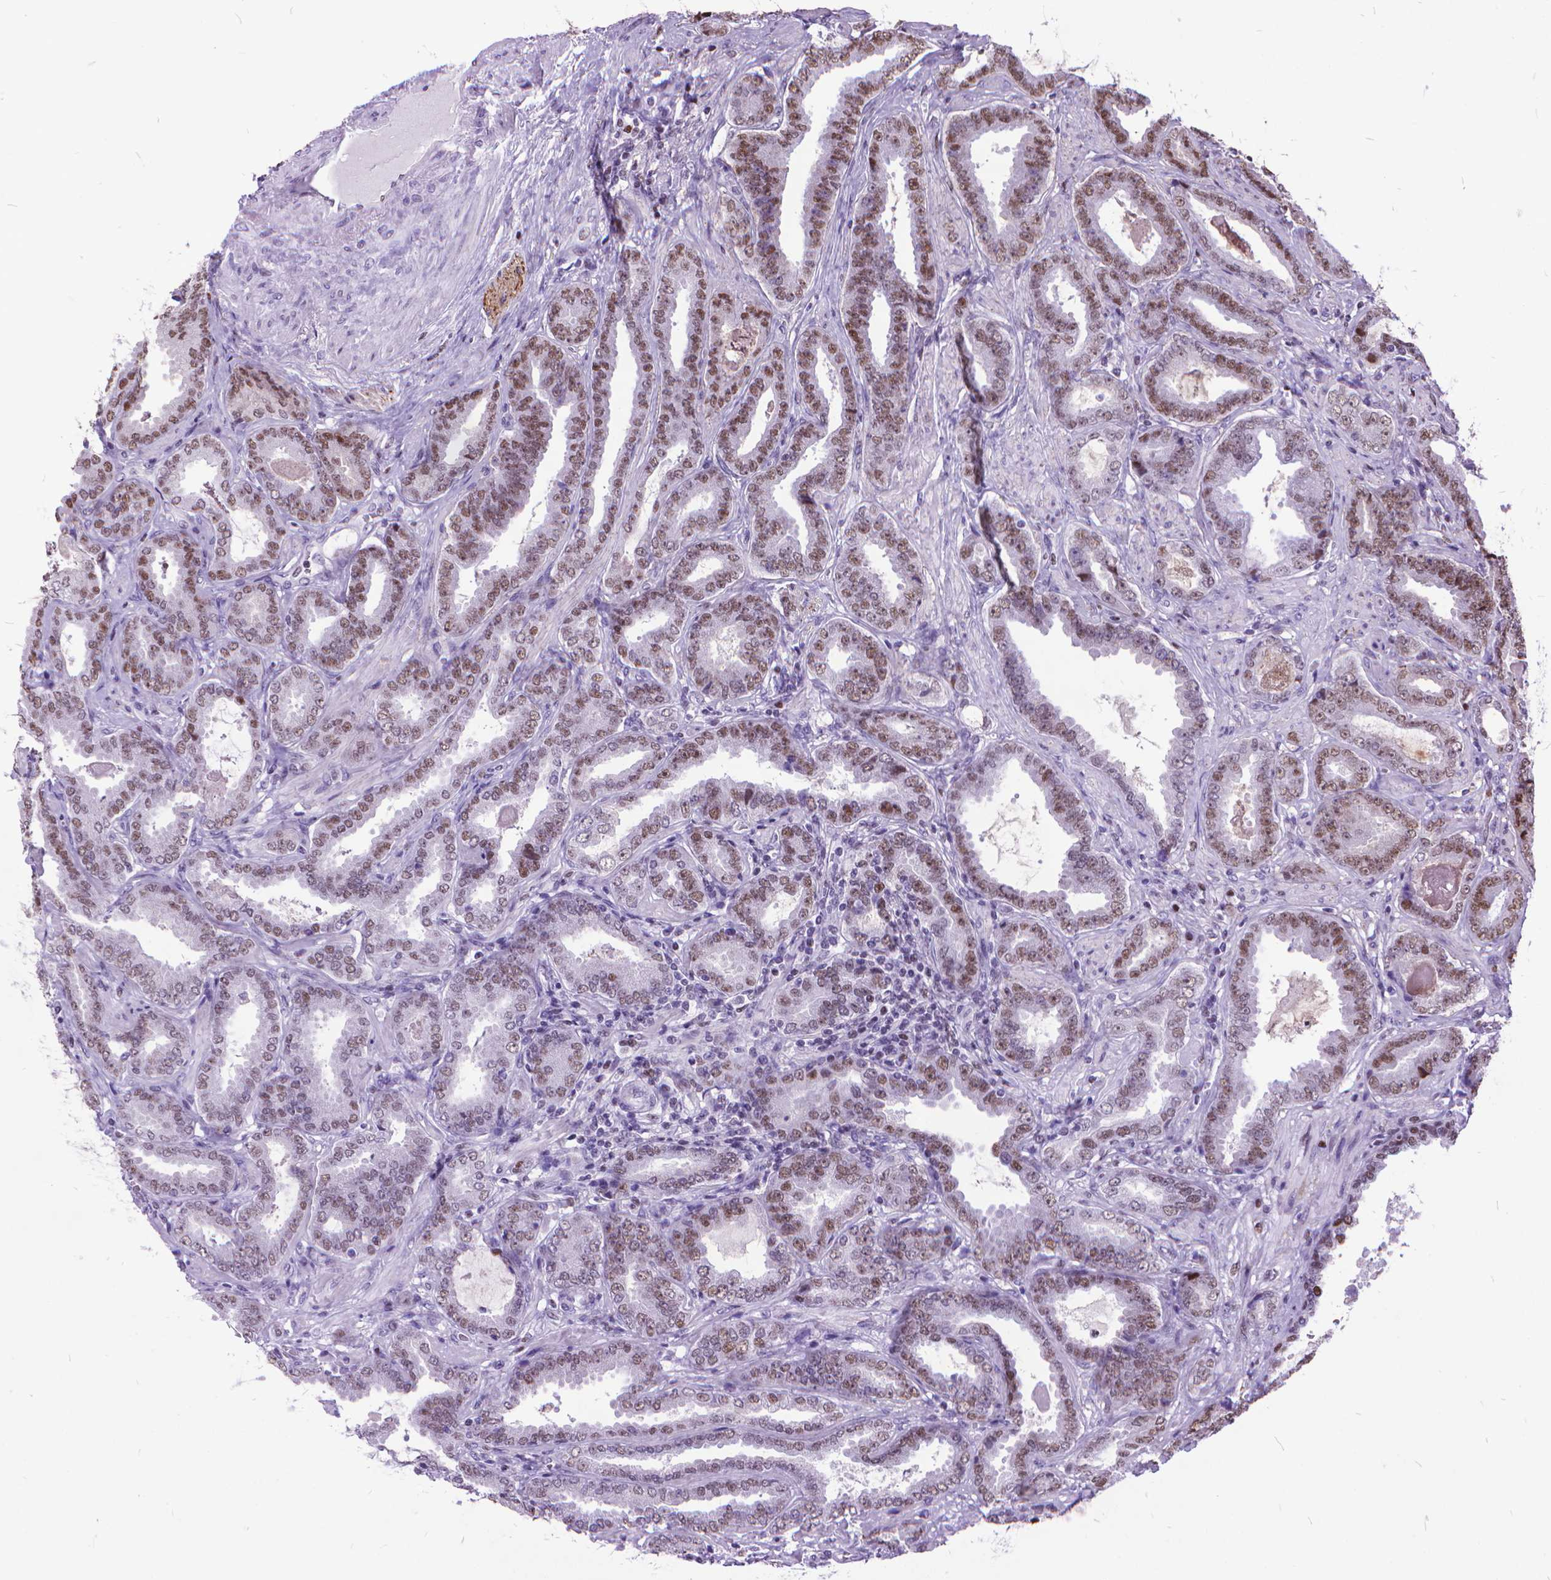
{"staining": {"intensity": "moderate", "quantity": "25%-75%", "location": "nuclear"}, "tissue": "prostate cancer", "cell_type": "Tumor cells", "image_type": "cancer", "snomed": [{"axis": "morphology", "description": "Adenocarcinoma, NOS"}, {"axis": "topography", "description": "Prostate"}], "caption": "A medium amount of moderate nuclear staining is appreciated in approximately 25%-75% of tumor cells in prostate cancer tissue.", "gene": "POLE4", "patient": {"sex": "male", "age": 64}}